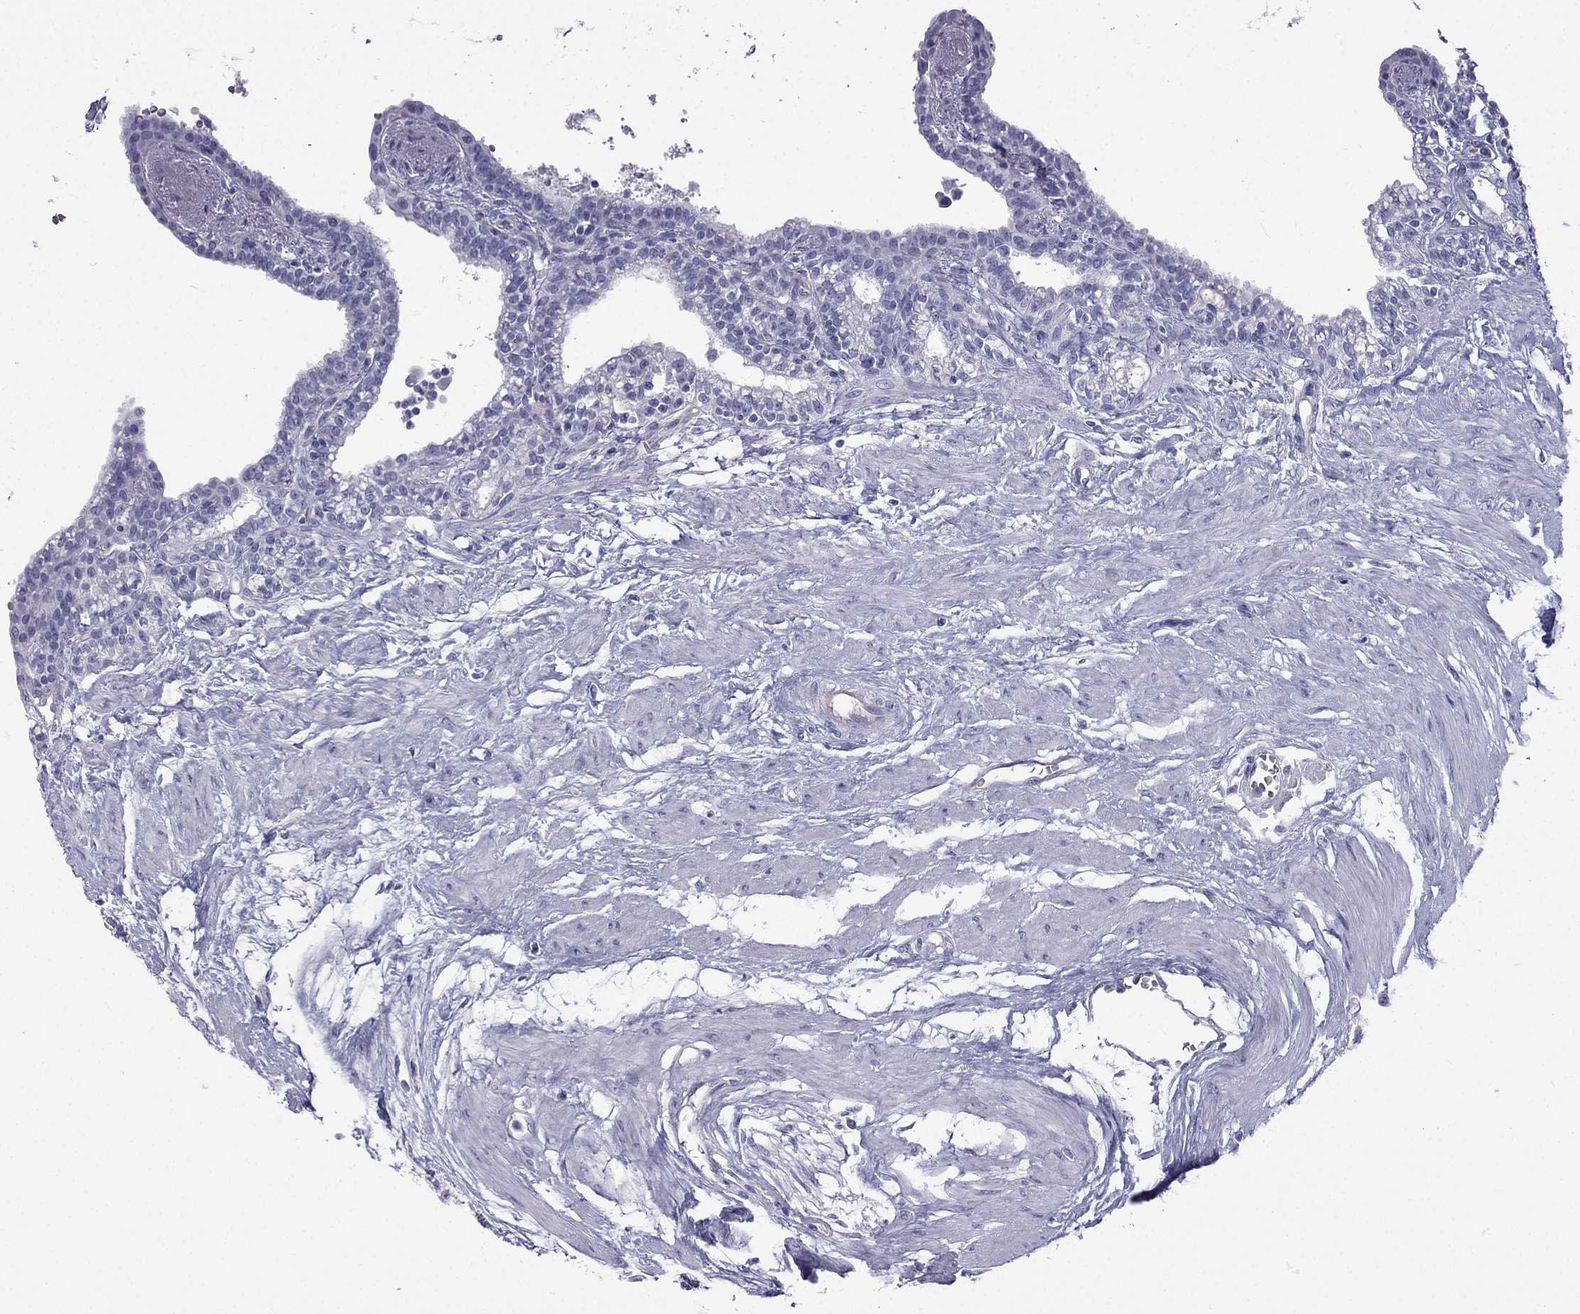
{"staining": {"intensity": "negative", "quantity": "none", "location": "none"}, "tissue": "seminal vesicle", "cell_type": "Glandular cells", "image_type": "normal", "snomed": [{"axis": "morphology", "description": "Normal tissue, NOS"}, {"axis": "morphology", "description": "Urothelial carcinoma, NOS"}, {"axis": "topography", "description": "Urinary bladder"}, {"axis": "topography", "description": "Seminal veicle"}], "caption": "Immunohistochemistry (IHC) of normal seminal vesicle shows no positivity in glandular cells.", "gene": "GJA8", "patient": {"sex": "male", "age": 76}}